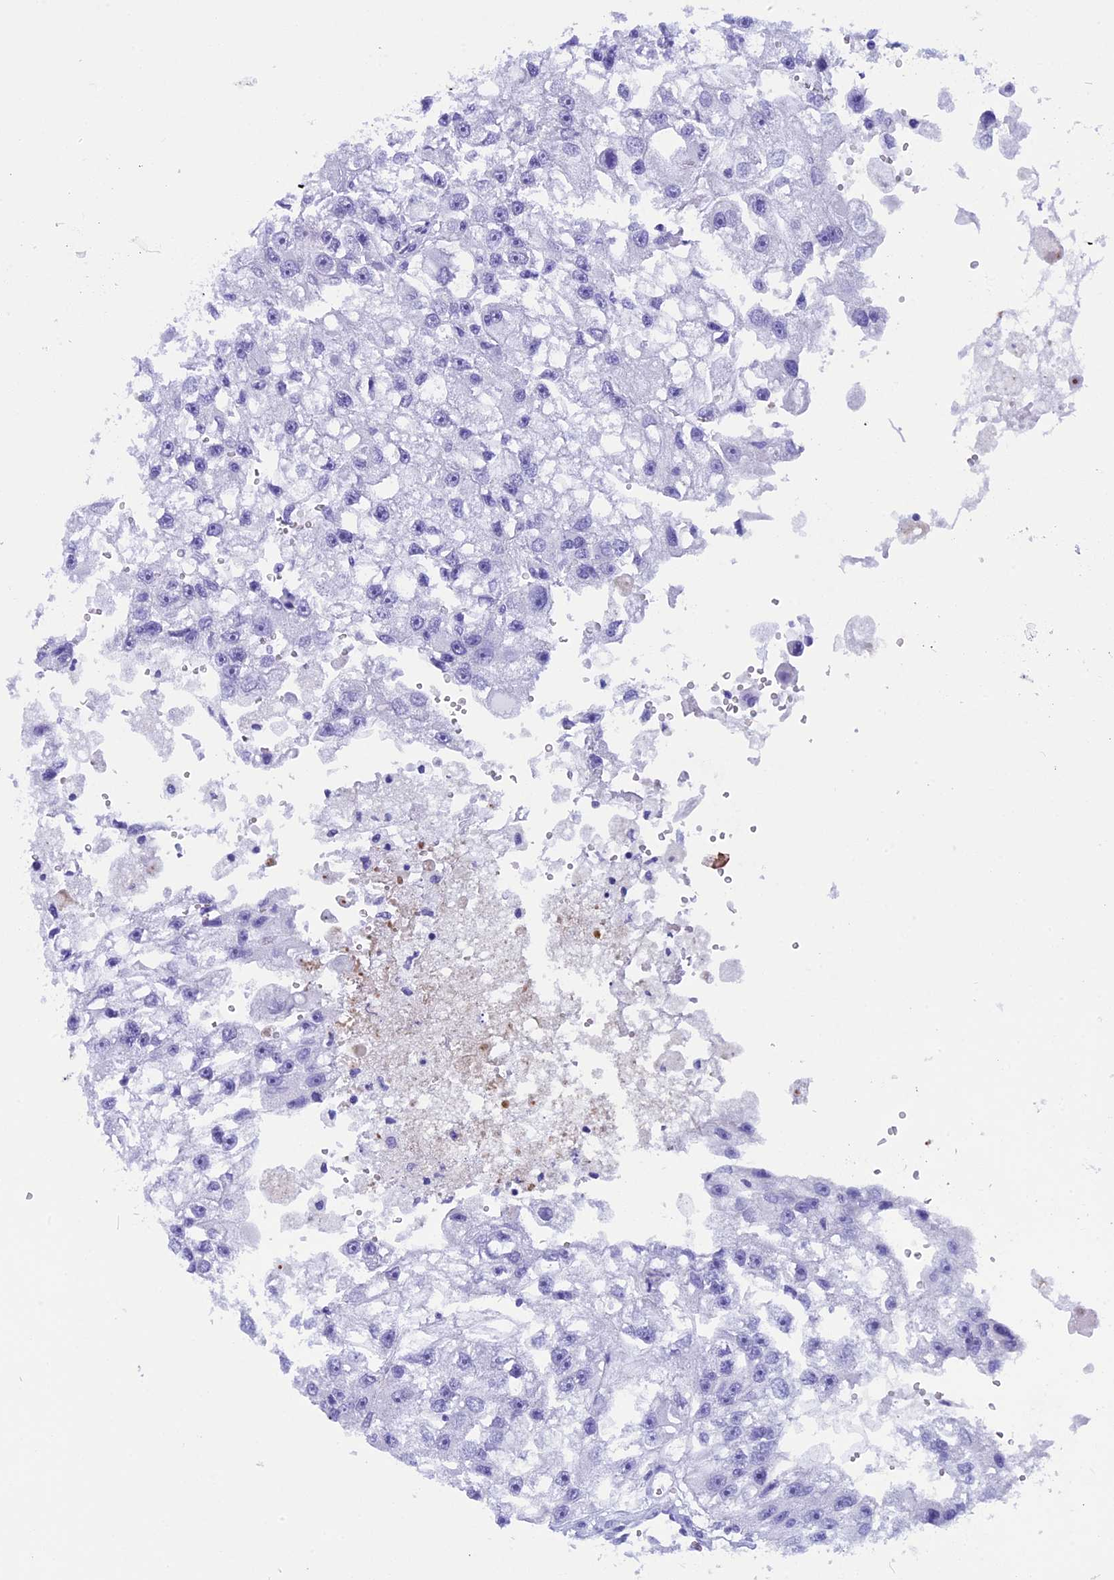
{"staining": {"intensity": "negative", "quantity": "none", "location": "none"}, "tissue": "renal cancer", "cell_type": "Tumor cells", "image_type": "cancer", "snomed": [{"axis": "morphology", "description": "Adenocarcinoma, NOS"}, {"axis": "topography", "description": "Kidney"}], "caption": "This is an IHC histopathology image of human renal cancer. There is no staining in tumor cells.", "gene": "FAM169A", "patient": {"sex": "male", "age": 63}}